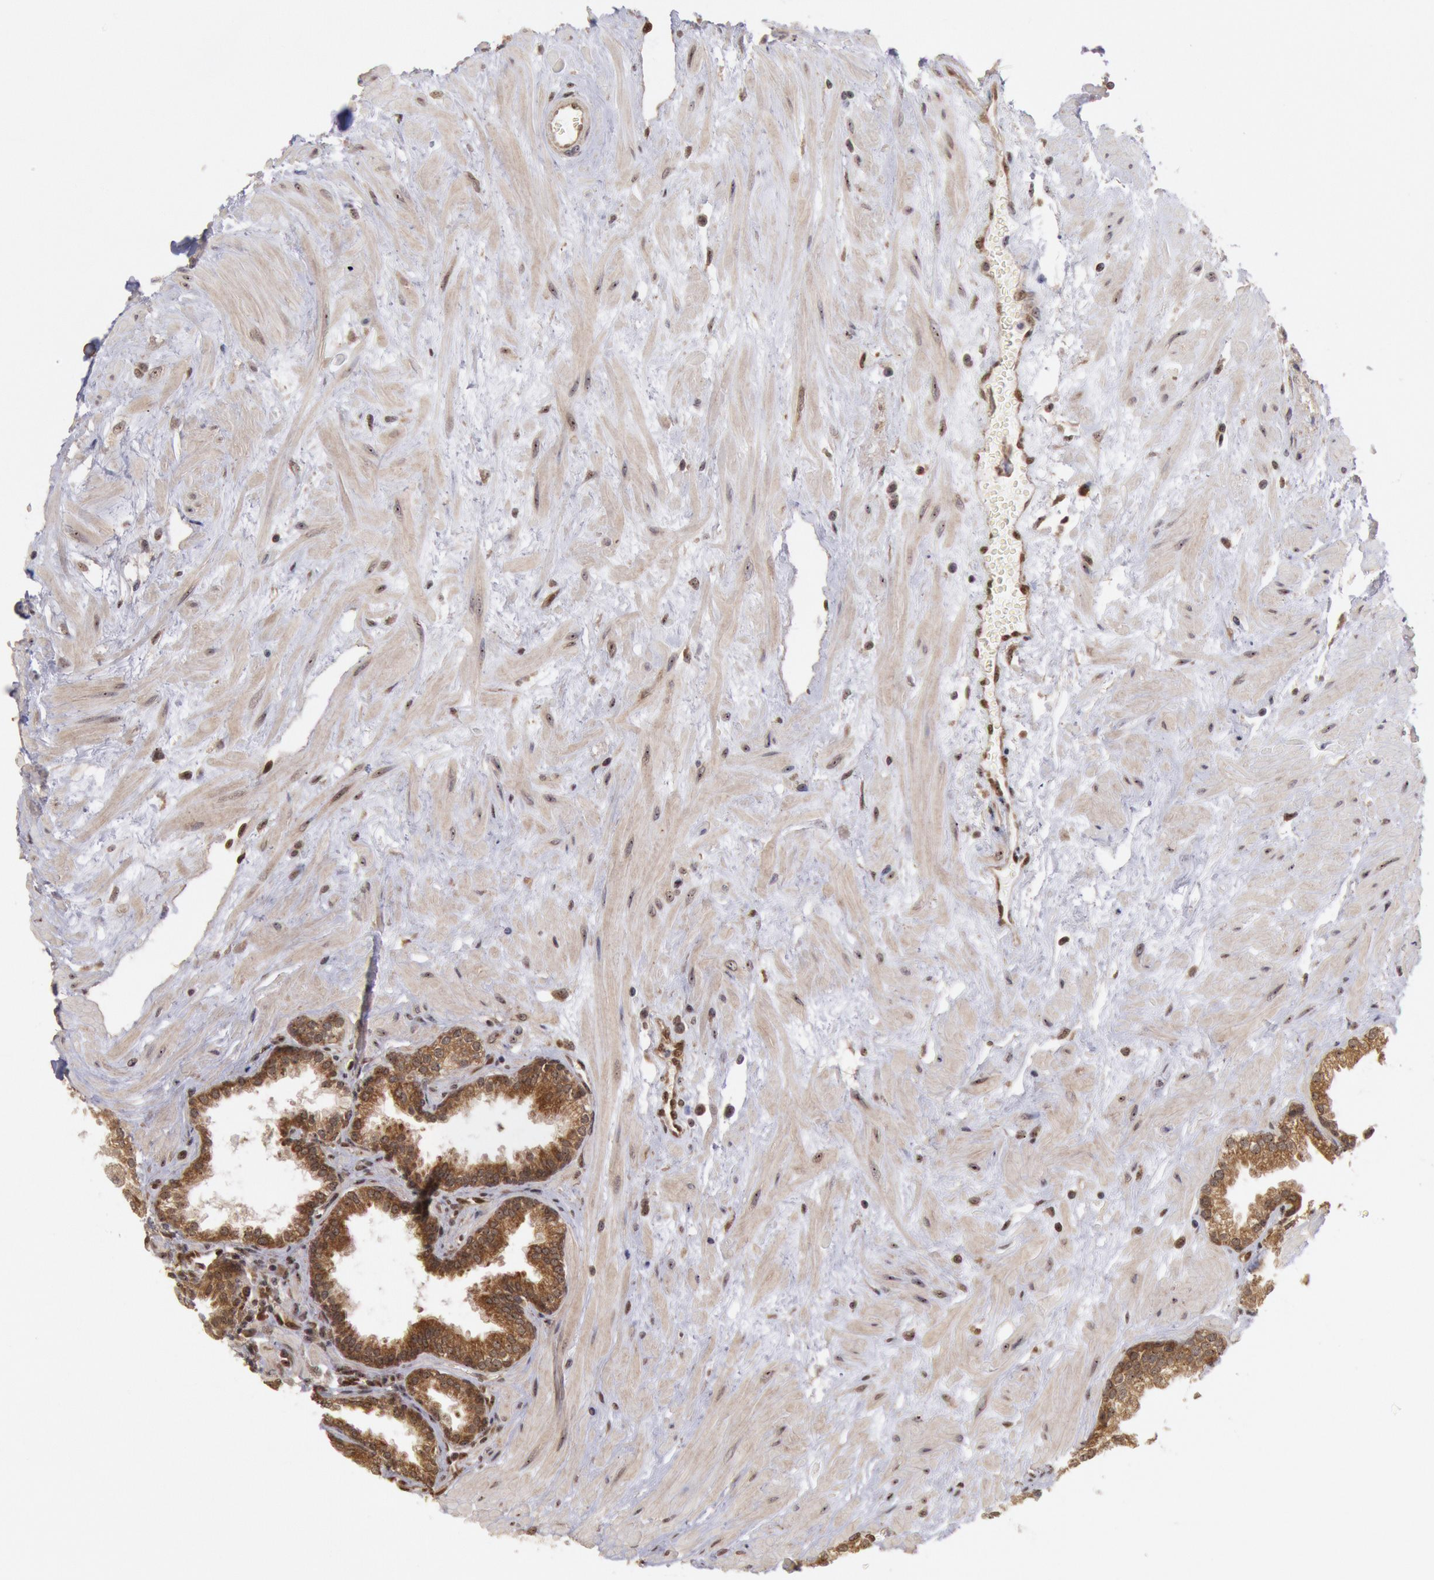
{"staining": {"intensity": "moderate", "quantity": ">75%", "location": "cytoplasmic/membranous"}, "tissue": "prostate", "cell_type": "Glandular cells", "image_type": "normal", "snomed": [{"axis": "morphology", "description": "Normal tissue, NOS"}, {"axis": "topography", "description": "Prostate"}], "caption": "DAB immunohistochemical staining of normal human prostate demonstrates moderate cytoplasmic/membranous protein expression in approximately >75% of glandular cells. Using DAB (3,3'-diaminobenzidine) (brown) and hematoxylin (blue) stains, captured at high magnification using brightfield microscopy.", "gene": "STX17", "patient": {"sex": "male", "age": 64}}